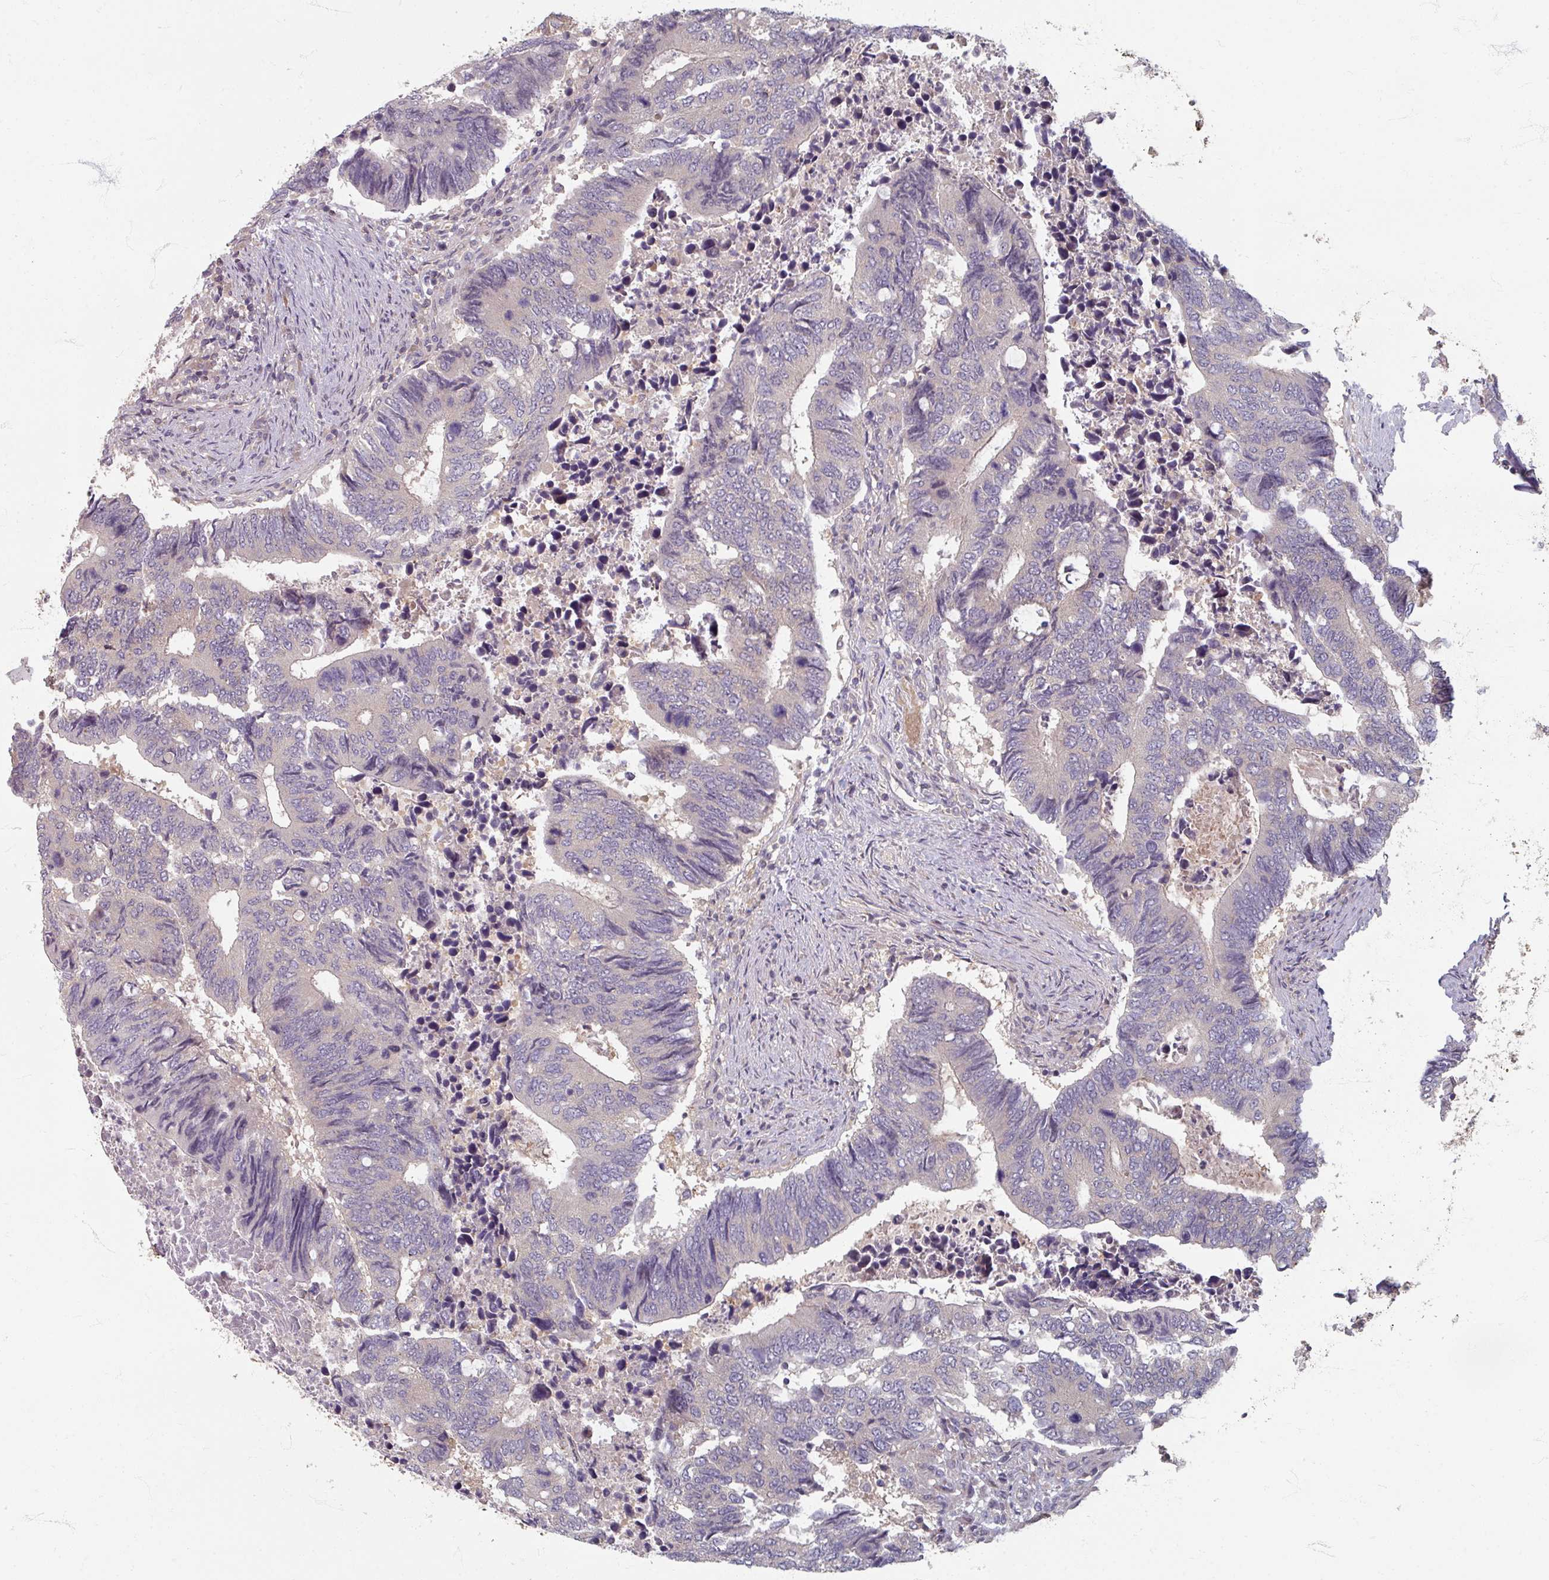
{"staining": {"intensity": "negative", "quantity": "none", "location": "none"}, "tissue": "colorectal cancer", "cell_type": "Tumor cells", "image_type": "cancer", "snomed": [{"axis": "morphology", "description": "Adenocarcinoma, NOS"}, {"axis": "topography", "description": "Colon"}], "caption": "Immunohistochemical staining of human colorectal adenocarcinoma displays no significant expression in tumor cells. (Brightfield microscopy of DAB (3,3'-diaminobenzidine) immunohistochemistry (IHC) at high magnification).", "gene": "STAM", "patient": {"sex": "male", "age": 87}}